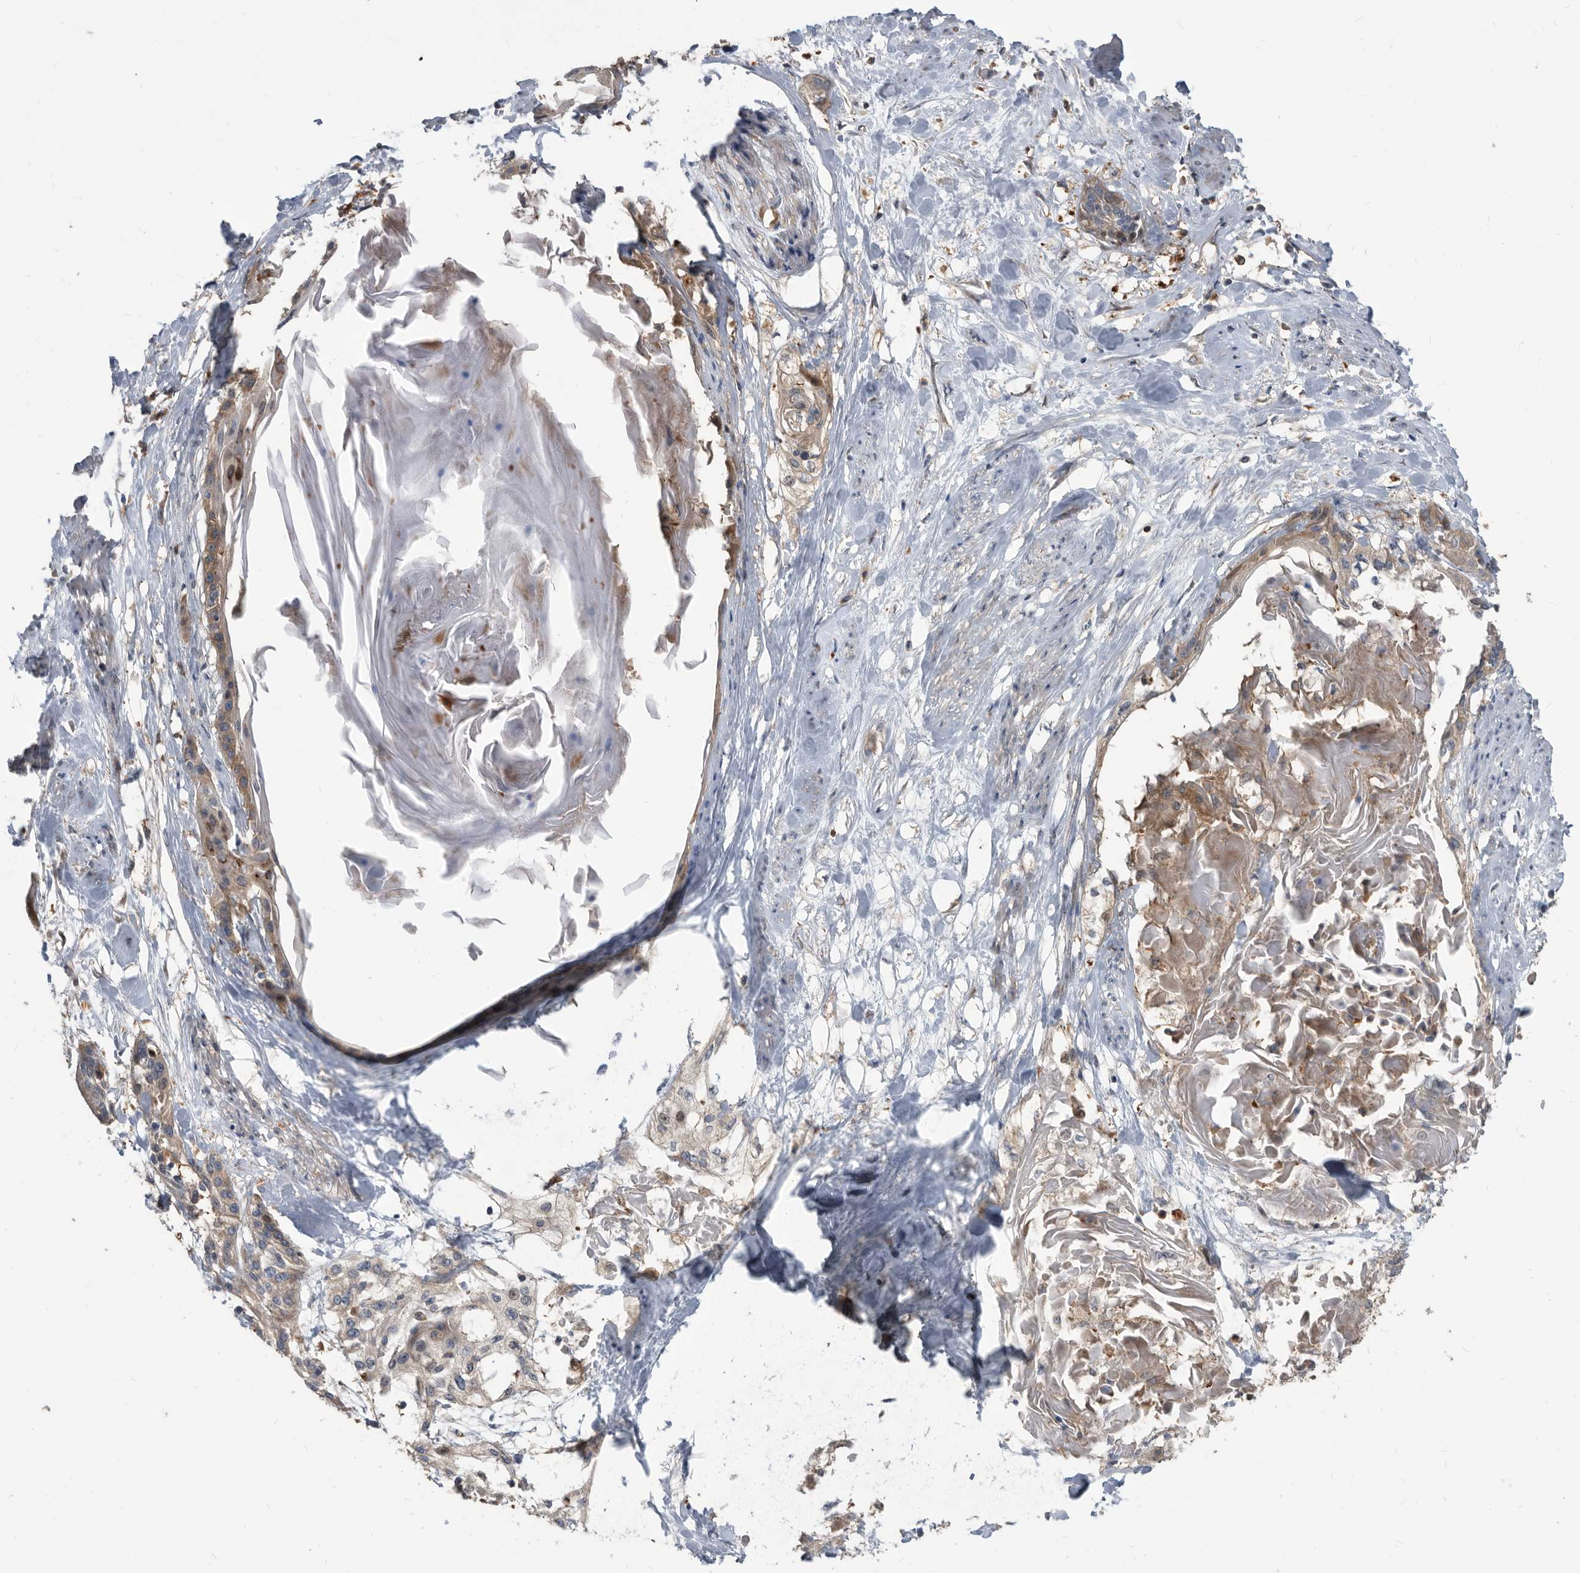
{"staining": {"intensity": "weak", "quantity": "<25%", "location": "cytoplasmic/membranous"}, "tissue": "cervical cancer", "cell_type": "Tumor cells", "image_type": "cancer", "snomed": [{"axis": "morphology", "description": "Squamous cell carcinoma, NOS"}, {"axis": "topography", "description": "Cervix"}], "caption": "This is a photomicrograph of IHC staining of squamous cell carcinoma (cervical), which shows no staining in tumor cells.", "gene": "APEH", "patient": {"sex": "female", "age": 57}}